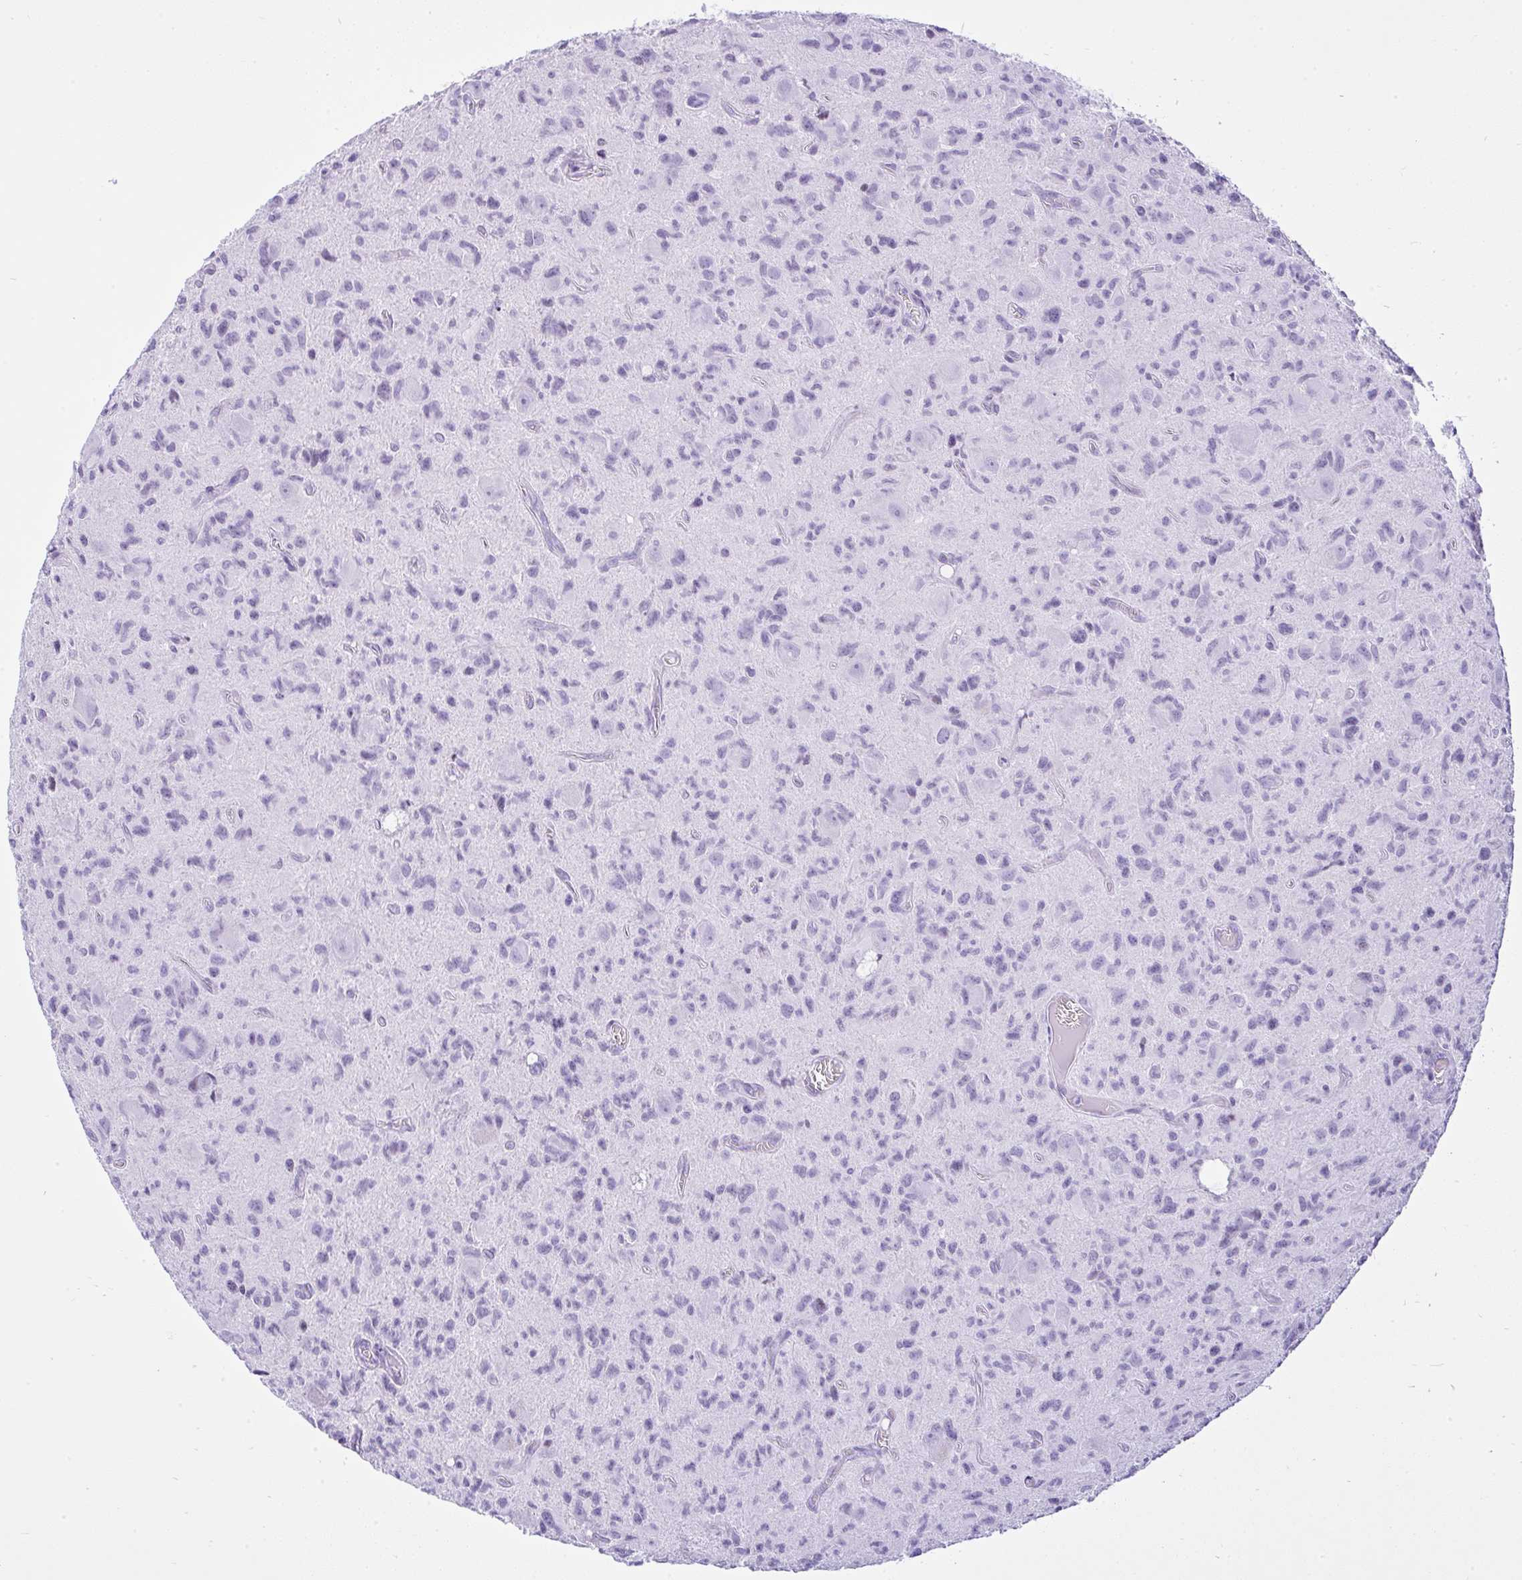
{"staining": {"intensity": "negative", "quantity": "none", "location": "none"}, "tissue": "glioma", "cell_type": "Tumor cells", "image_type": "cancer", "snomed": [{"axis": "morphology", "description": "Glioma, malignant, High grade"}, {"axis": "topography", "description": "Brain"}], "caption": "This is an IHC photomicrograph of high-grade glioma (malignant). There is no expression in tumor cells.", "gene": "KRT27", "patient": {"sex": "male", "age": 76}}